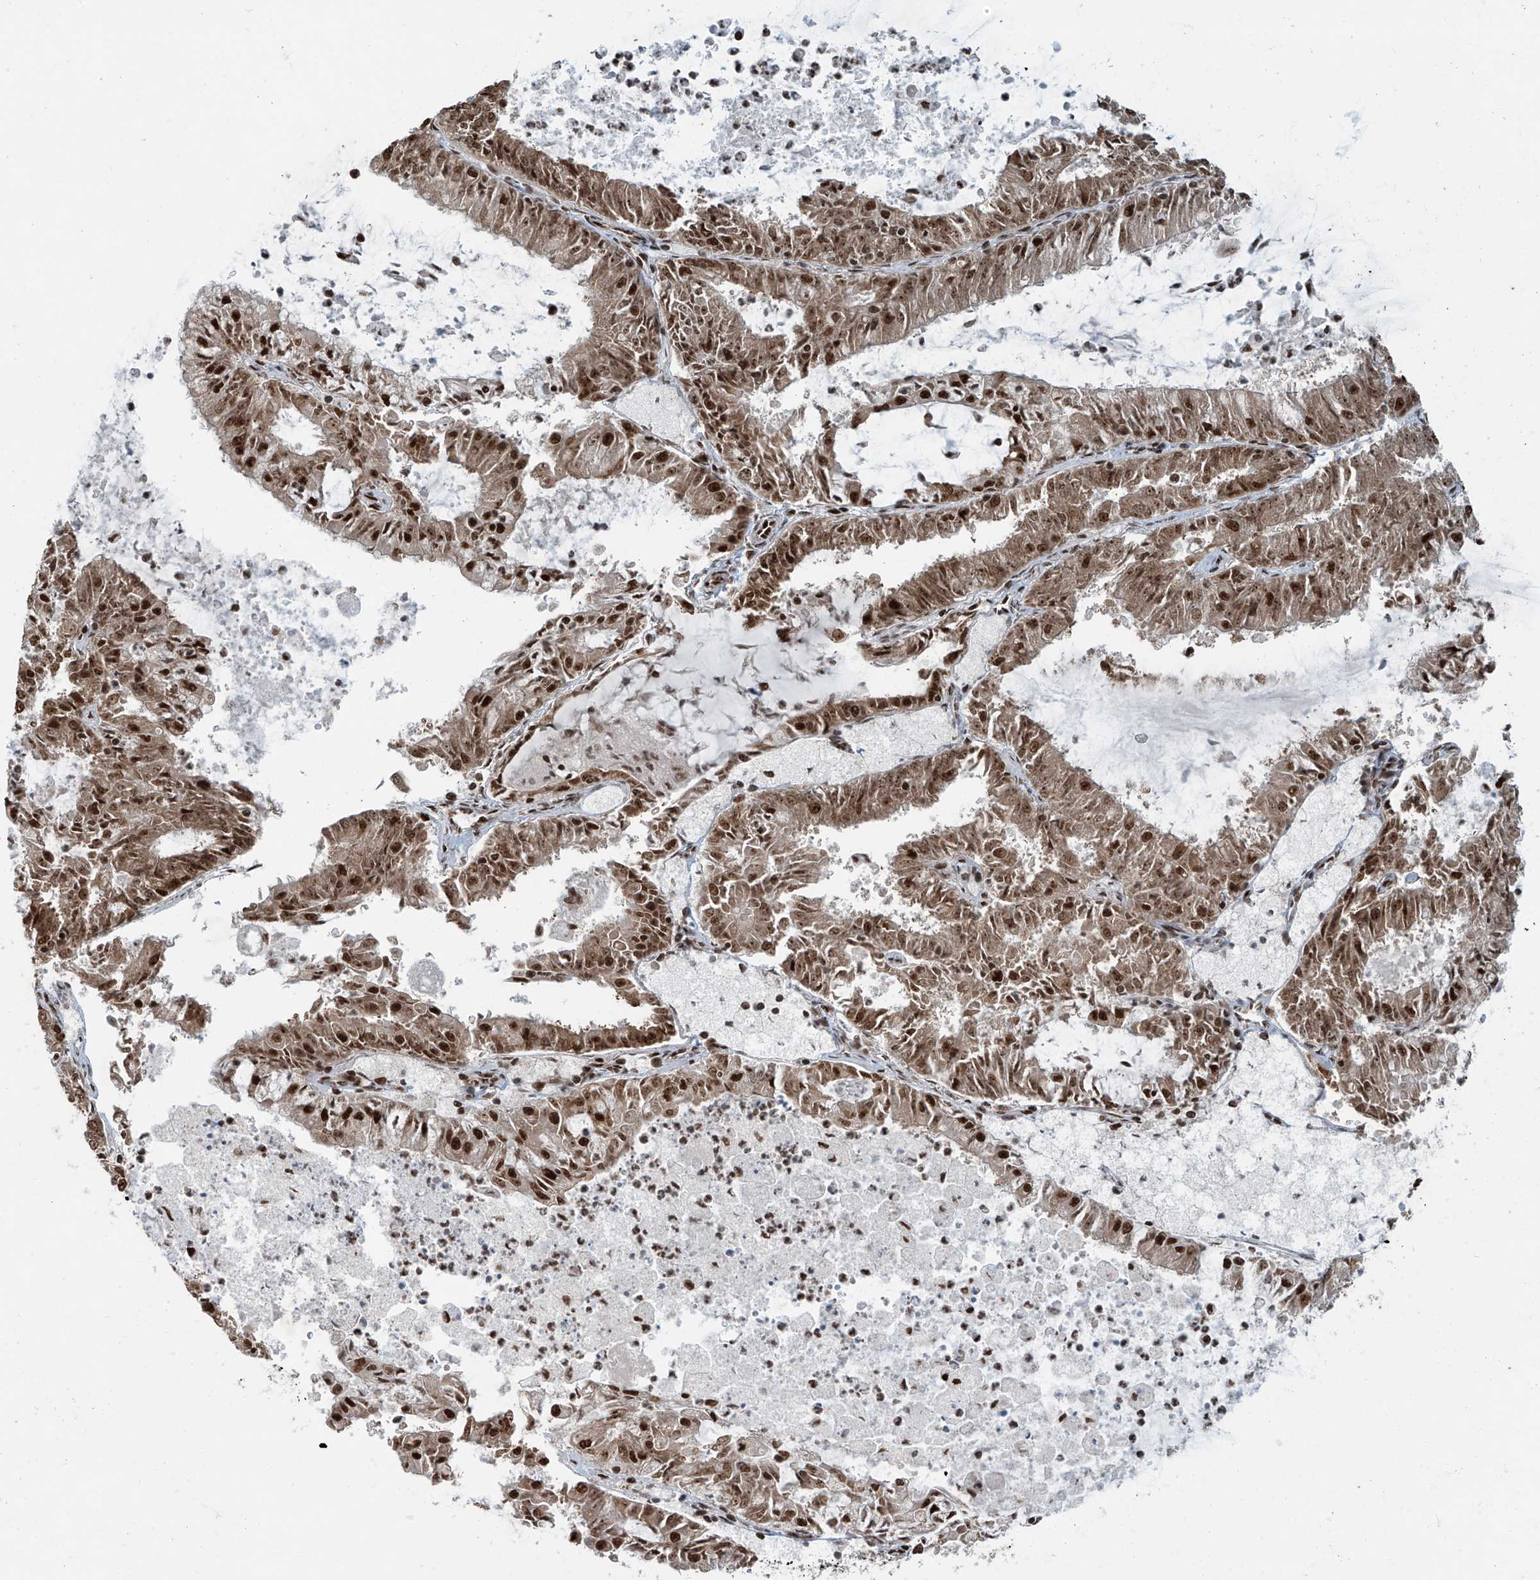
{"staining": {"intensity": "strong", "quantity": ">75%", "location": "cytoplasmic/membranous,nuclear"}, "tissue": "endometrial cancer", "cell_type": "Tumor cells", "image_type": "cancer", "snomed": [{"axis": "morphology", "description": "Adenocarcinoma, NOS"}, {"axis": "topography", "description": "Endometrium"}], "caption": "Immunohistochemical staining of endometrial cancer reveals high levels of strong cytoplasmic/membranous and nuclear protein expression in about >75% of tumor cells.", "gene": "FAM193B", "patient": {"sex": "female", "age": 57}}